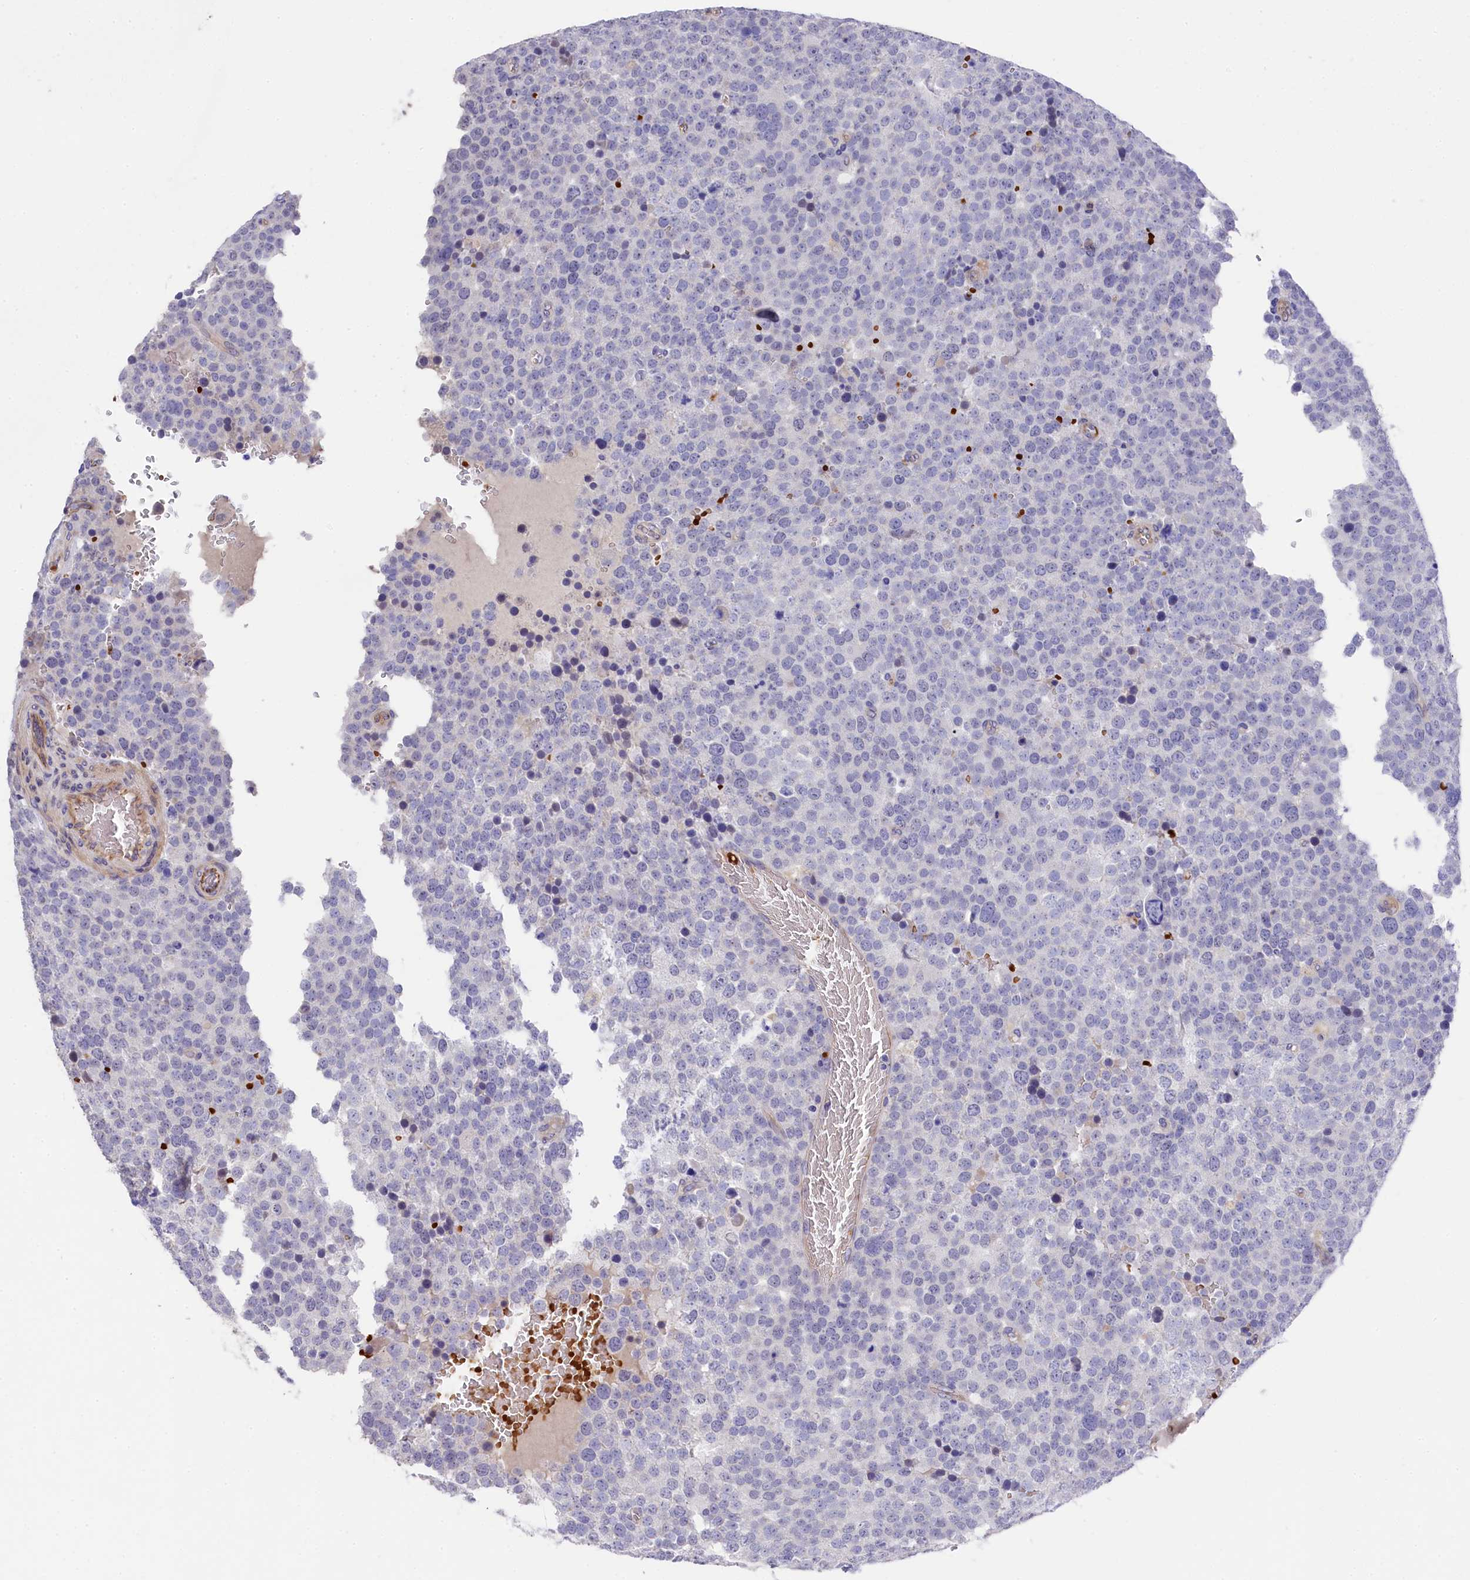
{"staining": {"intensity": "negative", "quantity": "none", "location": "none"}, "tissue": "testis cancer", "cell_type": "Tumor cells", "image_type": "cancer", "snomed": [{"axis": "morphology", "description": "Seminoma, NOS"}, {"axis": "topography", "description": "Testis"}], "caption": "An immunohistochemistry (IHC) histopathology image of seminoma (testis) is shown. There is no staining in tumor cells of seminoma (testis).", "gene": "LHFPL4", "patient": {"sex": "male", "age": 71}}